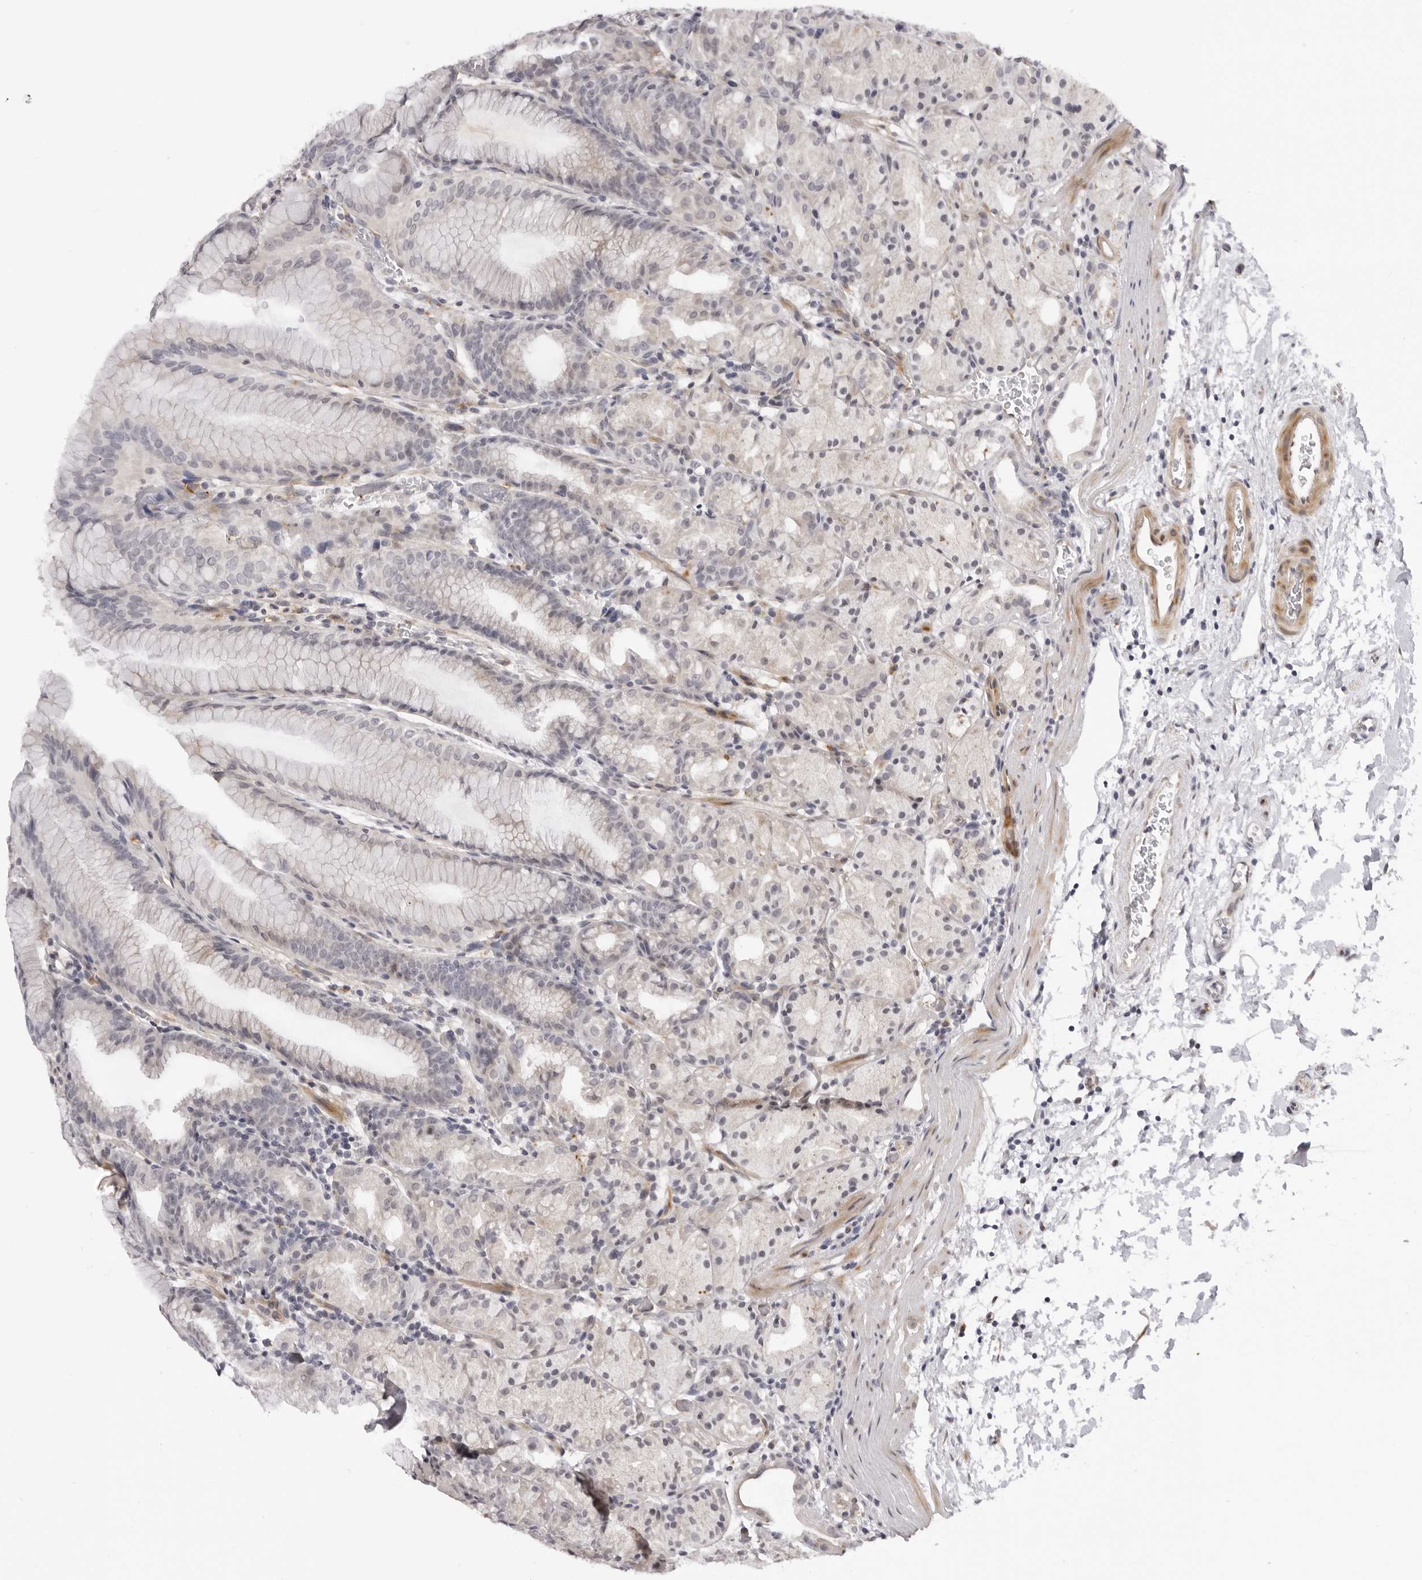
{"staining": {"intensity": "moderate", "quantity": "25%-75%", "location": "cytoplasmic/membranous"}, "tissue": "stomach", "cell_type": "Glandular cells", "image_type": "normal", "snomed": [{"axis": "morphology", "description": "Normal tissue, NOS"}, {"axis": "topography", "description": "Stomach, upper"}], "caption": "Immunohistochemical staining of normal human stomach demonstrates medium levels of moderate cytoplasmic/membranous positivity in approximately 25%-75% of glandular cells.", "gene": "SUGCT", "patient": {"sex": "male", "age": 48}}